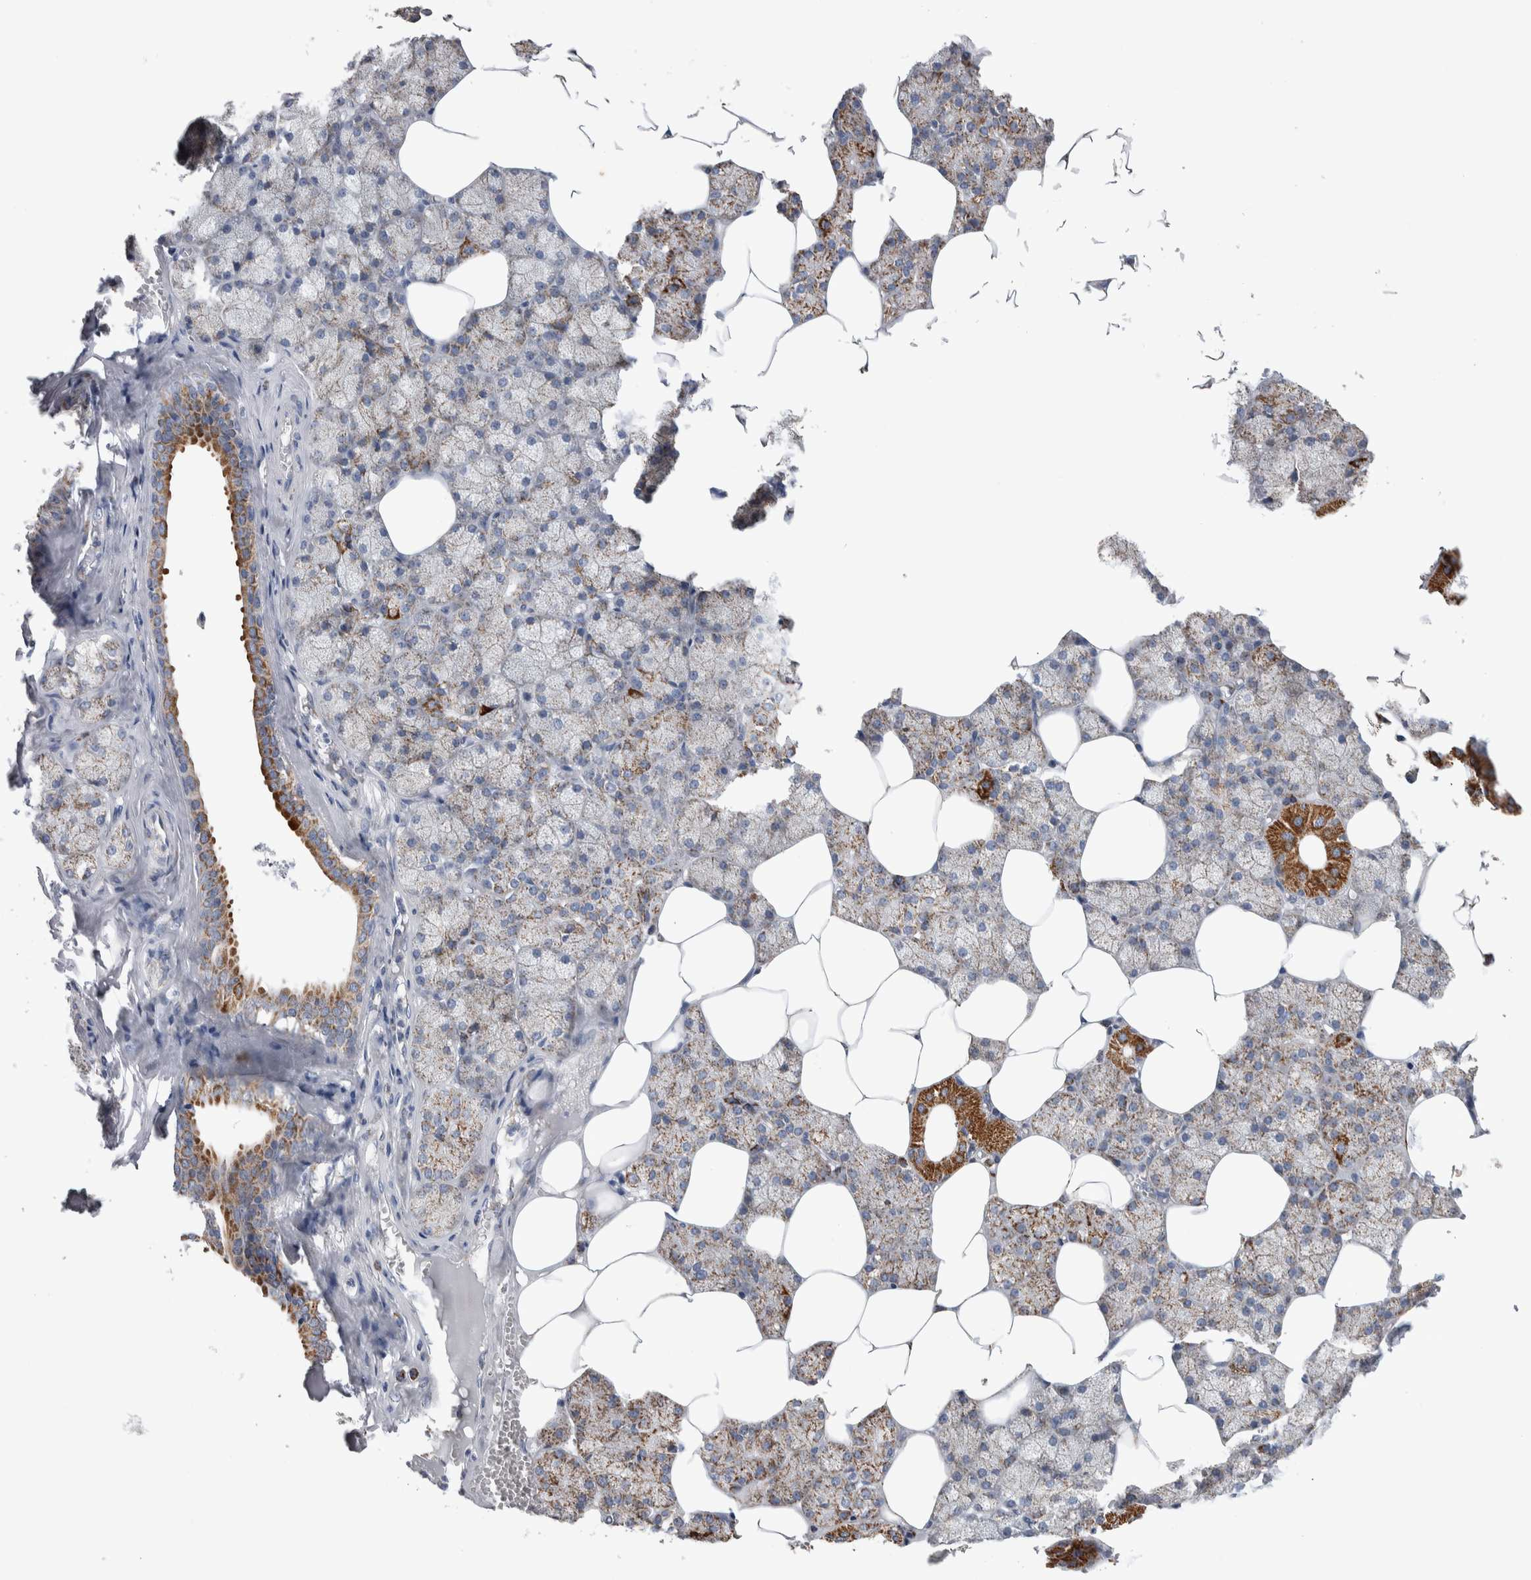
{"staining": {"intensity": "moderate", "quantity": "25%-75%", "location": "cytoplasmic/membranous"}, "tissue": "salivary gland", "cell_type": "Glandular cells", "image_type": "normal", "snomed": [{"axis": "morphology", "description": "Normal tissue, NOS"}, {"axis": "topography", "description": "Salivary gland"}], "caption": "Glandular cells show medium levels of moderate cytoplasmic/membranous staining in approximately 25%-75% of cells in benign salivary gland. (DAB IHC with brightfield microscopy, high magnification).", "gene": "ETFA", "patient": {"sex": "male", "age": 62}}